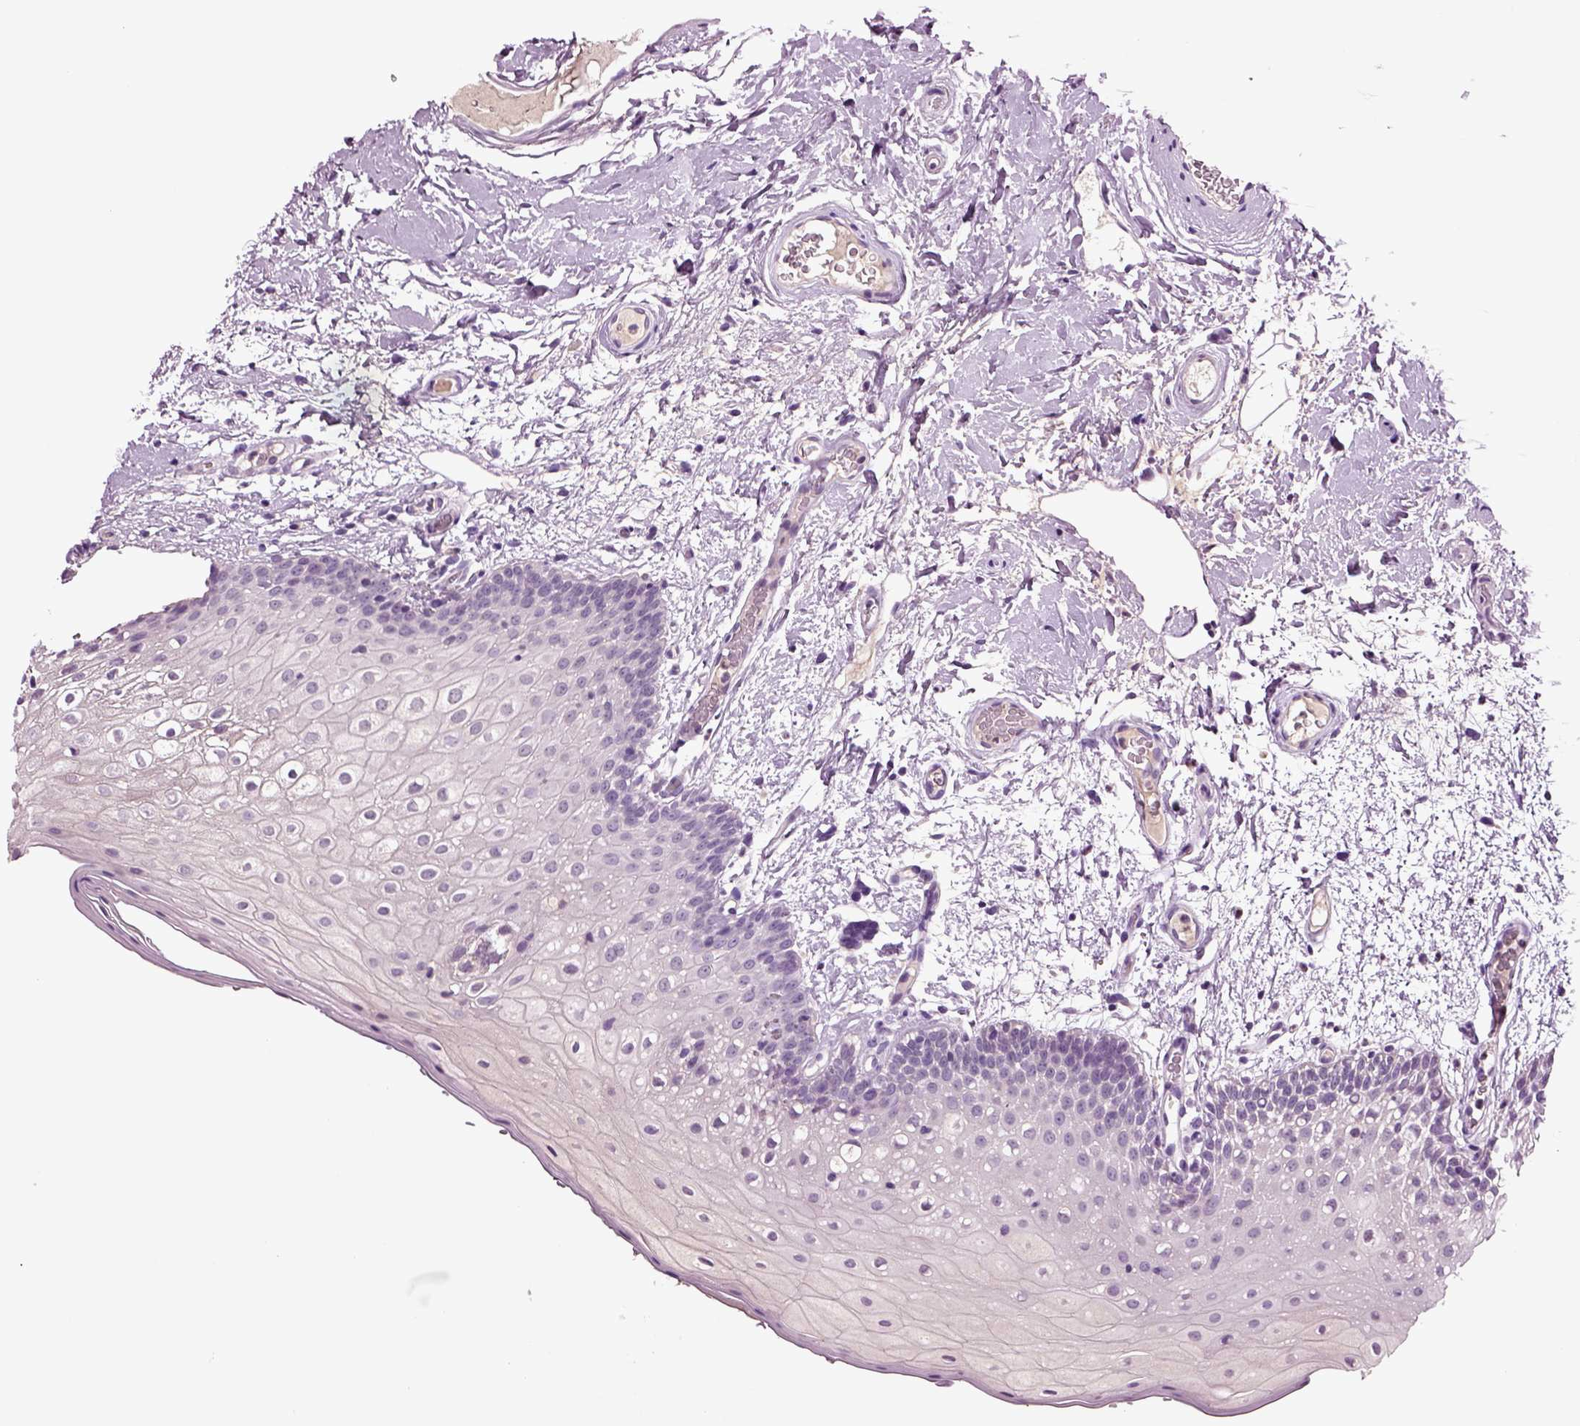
{"staining": {"intensity": "negative", "quantity": "none", "location": "none"}, "tissue": "oral mucosa", "cell_type": "Squamous epithelial cells", "image_type": "normal", "snomed": [{"axis": "morphology", "description": "Normal tissue, NOS"}, {"axis": "morphology", "description": "Squamous cell carcinoma, NOS"}, {"axis": "topography", "description": "Oral tissue"}, {"axis": "topography", "description": "Head-Neck"}], "caption": "Squamous epithelial cells show no significant protein expression in benign oral mucosa. (DAB immunohistochemistry with hematoxylin counter stain).", "gene": "FGF11", "patient": {"sex": "male", "age": 69}}